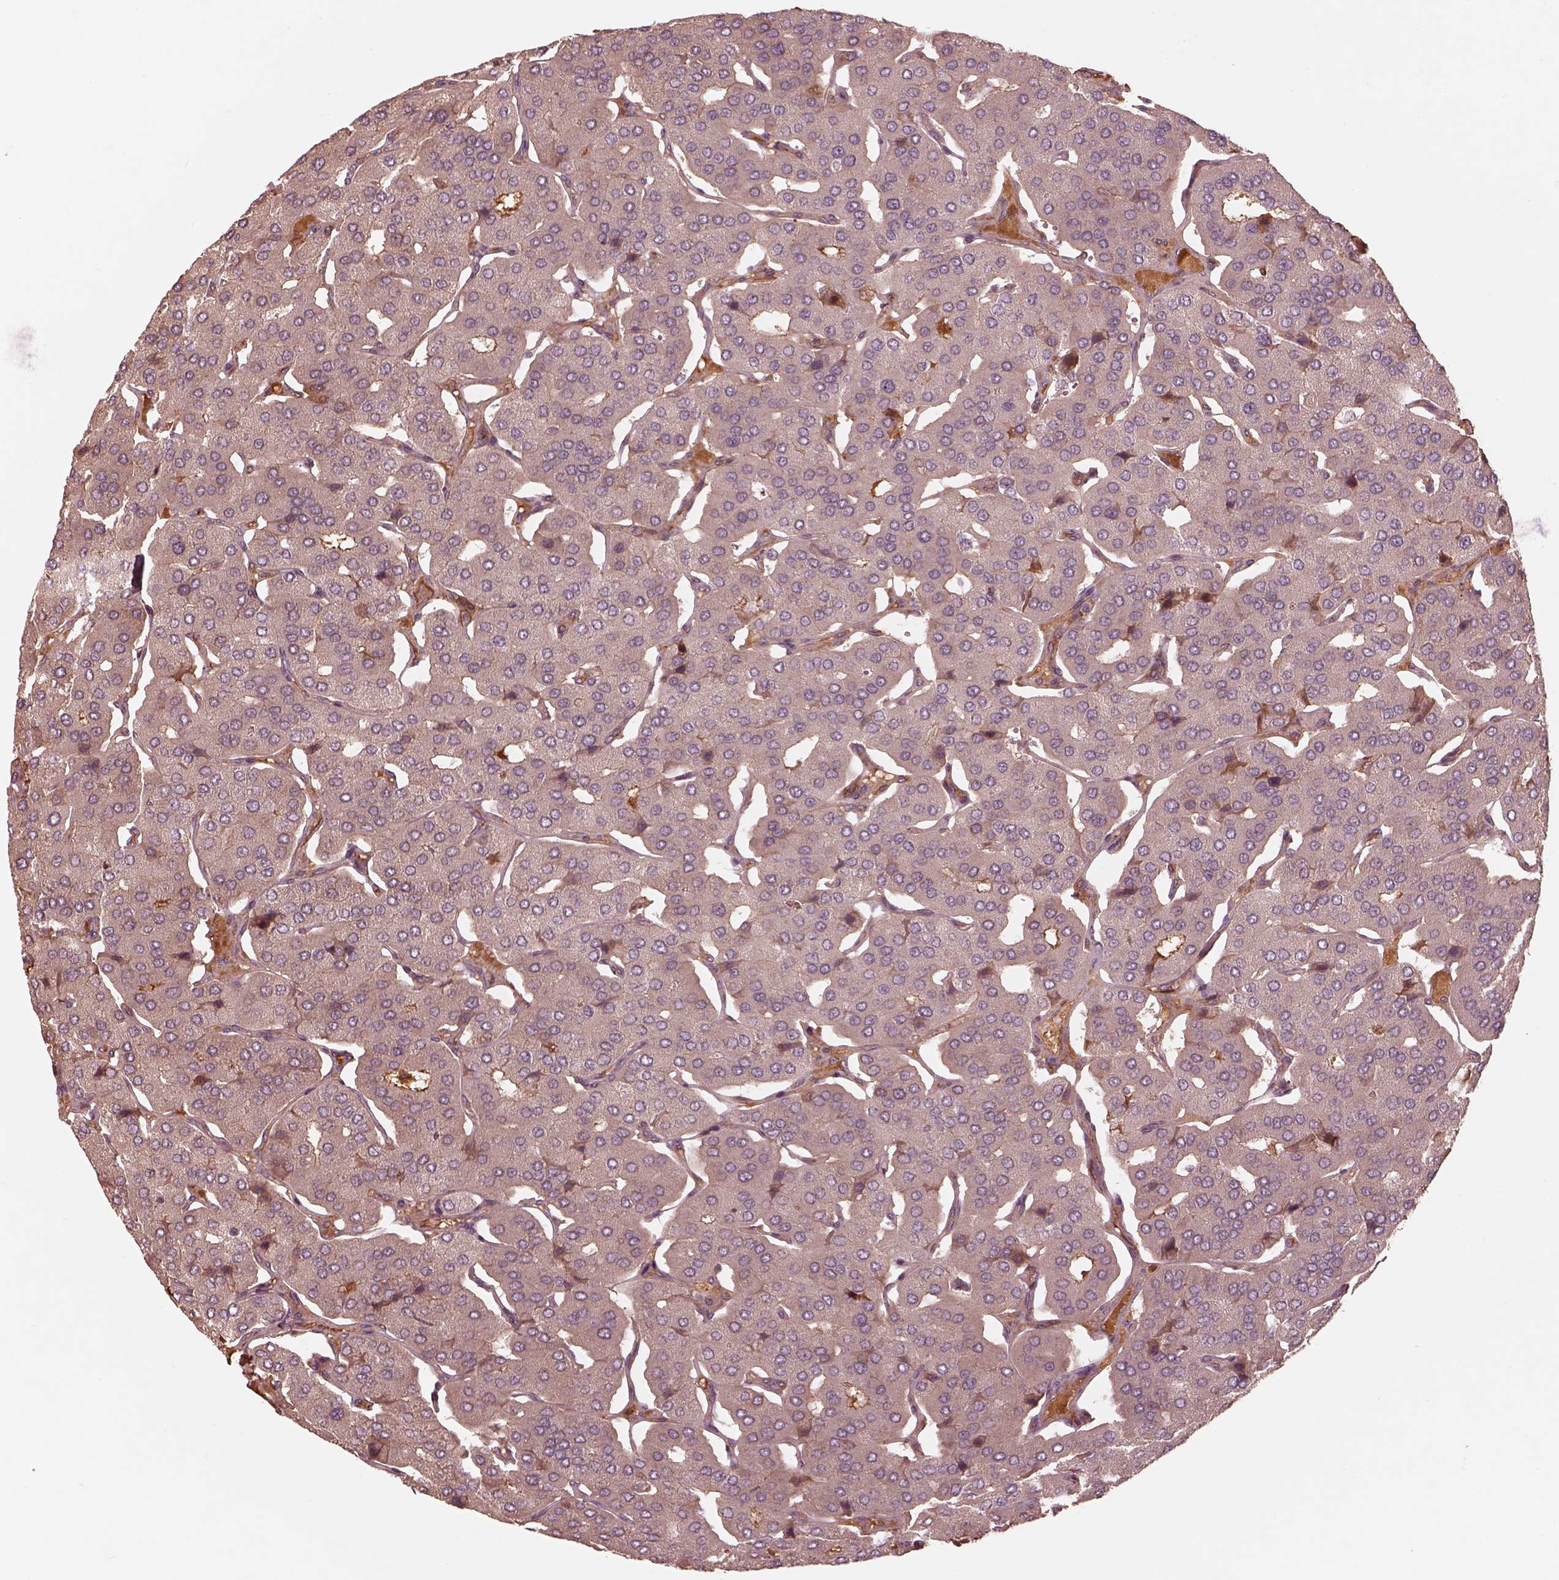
{"staining": {"intensity": "negative", "quantity": "none", "location": "none"}, "tissue": "parathyroid gland", "cell_type": "Glandular cells", "image_type": "normal", "snomed": [{"axis": "morphology", "description": "Normal tissue, NOS"}, {"axis": "morphology", "description": "Adenoma, NOS"}, {"axis": "topography", "description": "Parathyroid gland"}], "caption": "High magnification brightfield microscopy of normal parathyroid gland stained with DAB (3,3'-diaminobenzidine) (brown) and counterstained with hematoxylin (blue): glandular cells show no significant staining.", "gene": "TF", "patient": {"sex": "female", "age": 86}}